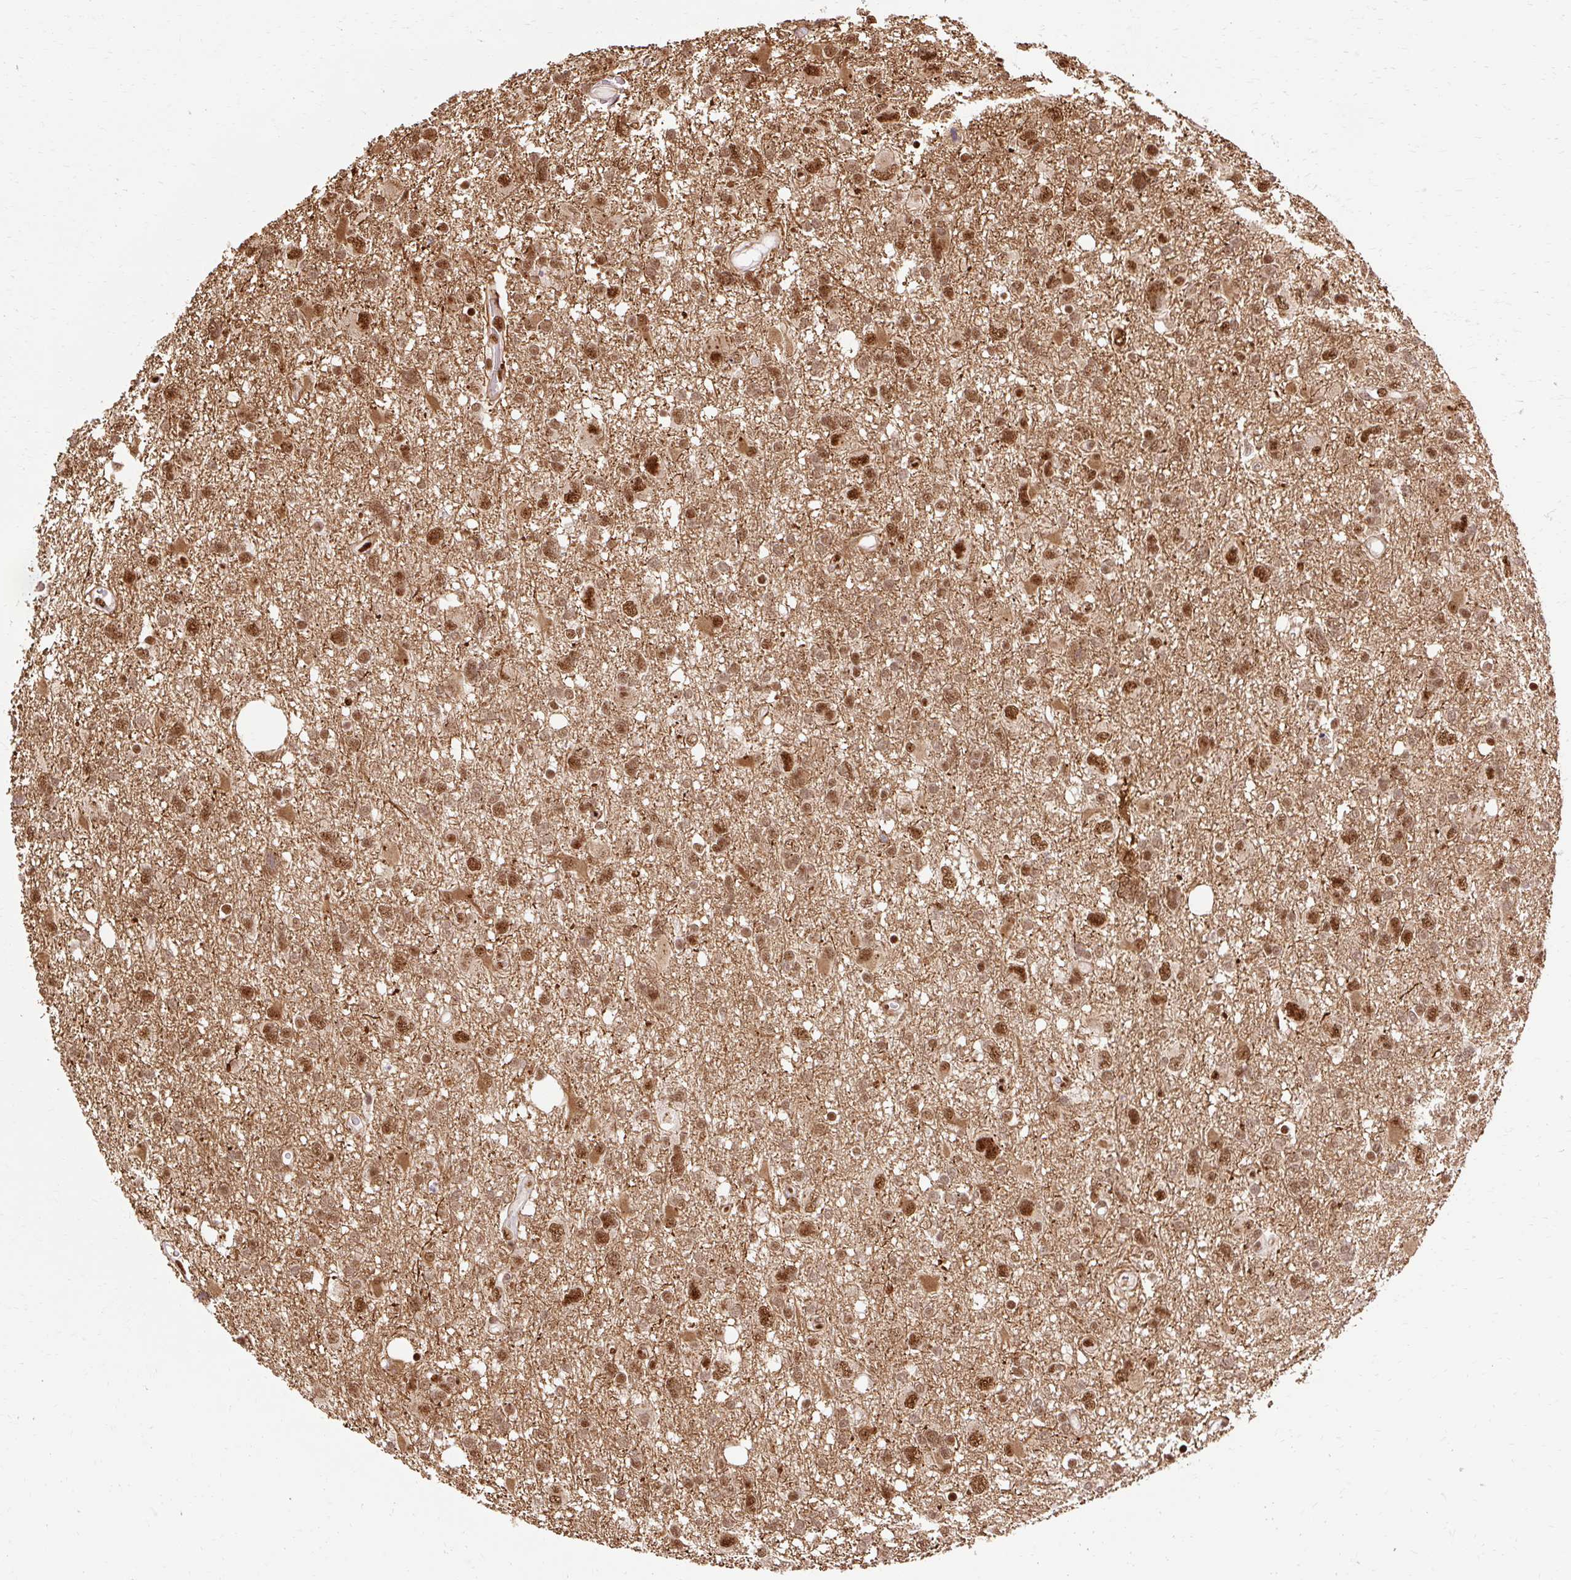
{"staining": {"intensity": "strong", "quantity": ">75%", "location": "nuclear"}, "tissue": "glioma", "cell_type": "Tumor cells", "image_type": "cancer", "snomed": [{"axis": "morphology", "description": "Glioma, malignant, High grade"}, {"axis": "topography", "description": "Brain"}], "caption": "Protein staining by immunohistochemistry displays strong nuclear staining in approximately >75% of tumor cells in high-grade glioma (malignant). (Stains: DAB (3,3'-diaminobenzidine) in brown, nuclei in blue, Microscopy: brightfield microscopy at high magnification).", "gene": "MECOM", "patient": {"sex": "male", "age": 61}}